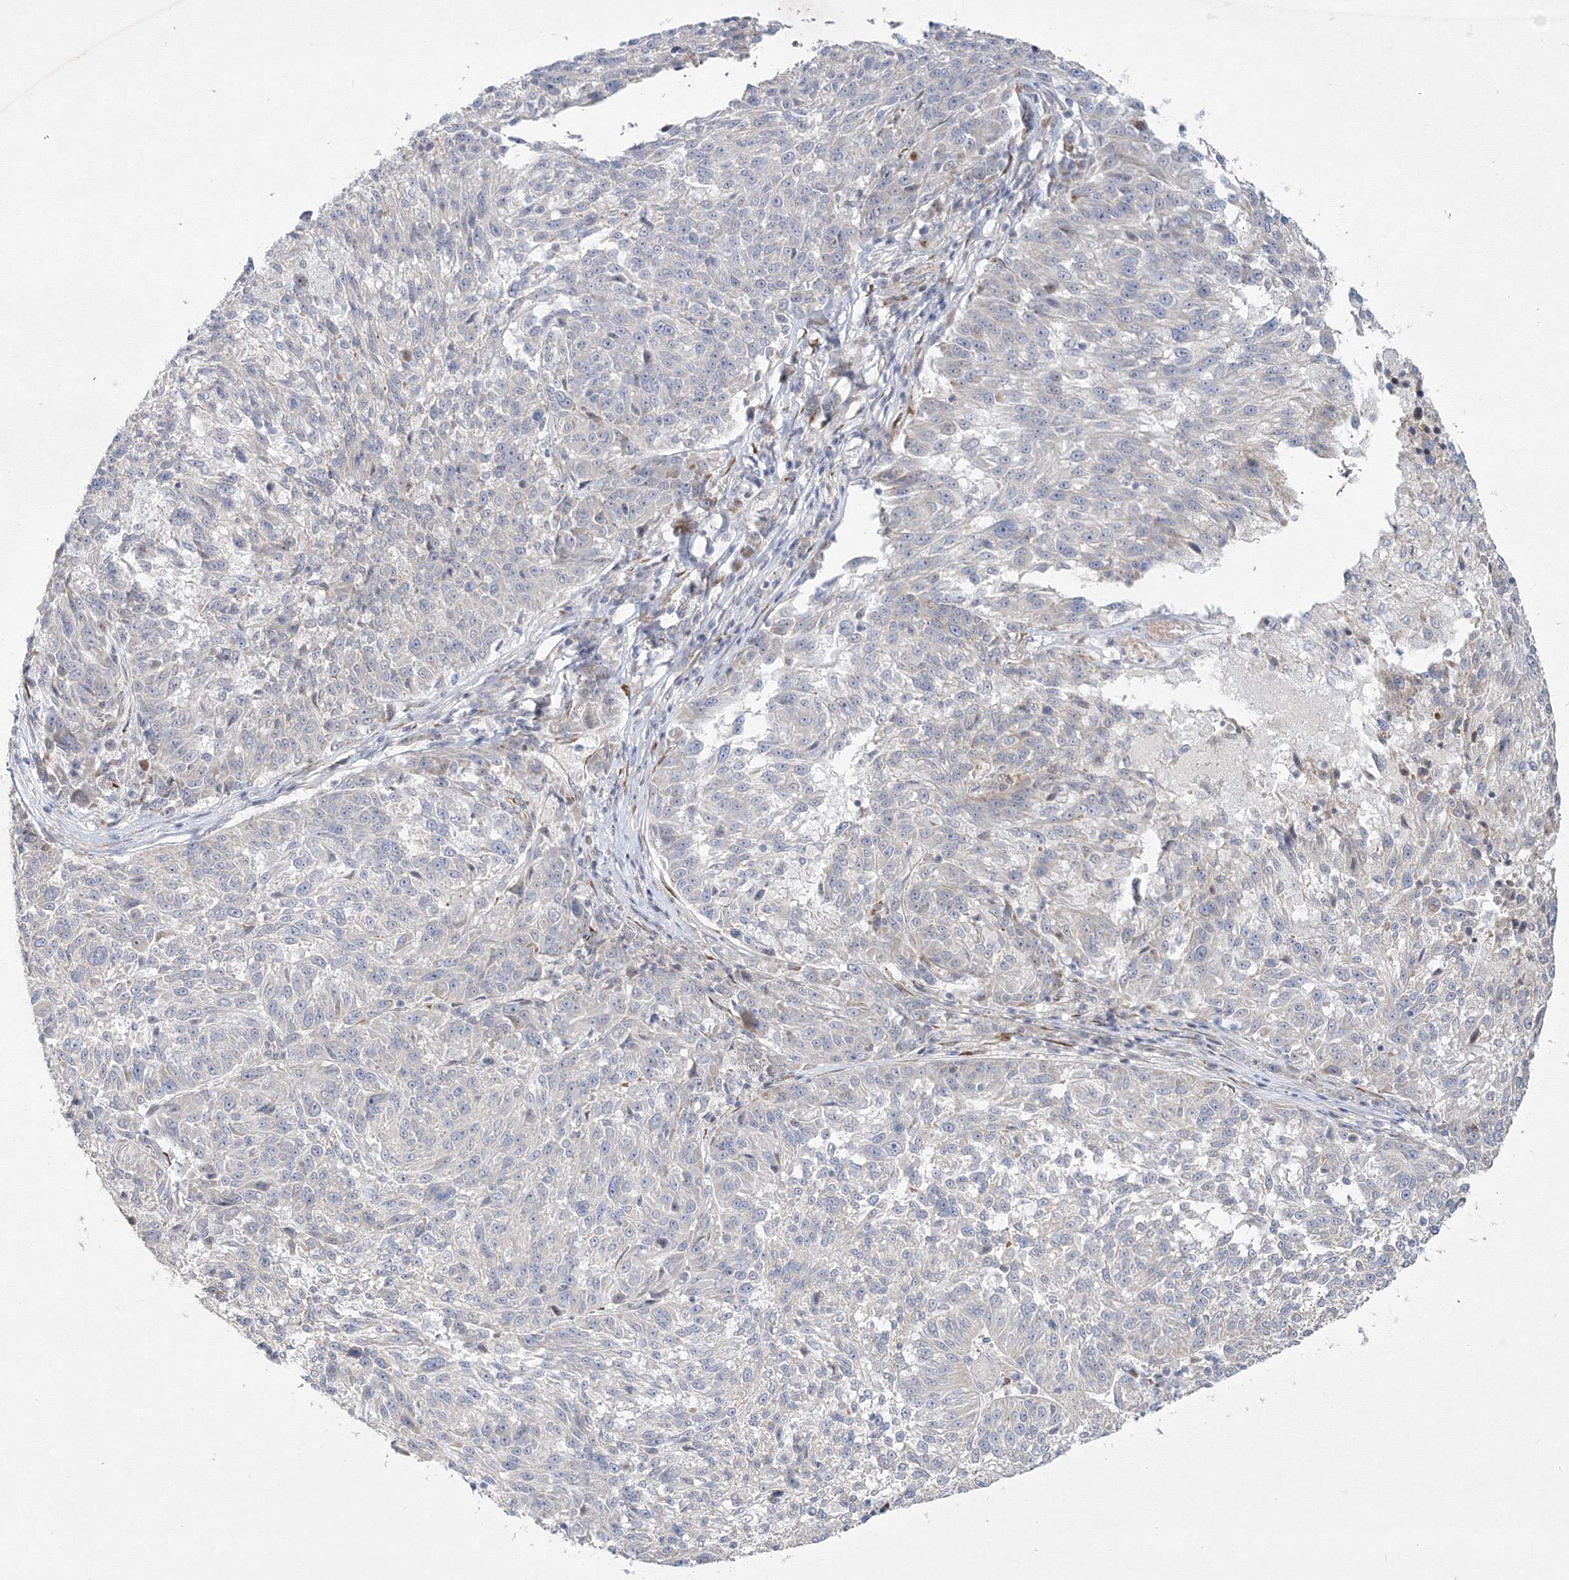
{"staining": {"intensity": "weak", "quantity": "<25%", "location": "cytoplasmic/membranous"}, "tissue": "melanoma", "cell_type": "Tumor cells", "image_type": "cancer", "snomed": [{"axis": "morphology", "description": "Malignant melanoma, NOS"}, {"axis": "topography", "description": "Skin"}], "caption": "Immunohistochemistry (IHC) micrograph of malignant melanoma stained for a protein (brown), which reveals no staining in tumor cells. (DAB (3,3'-diaminobenzidine) immunohistochemistry (IHC) with hematoxylin counter stain).", "gene": "WDR49", "patient": {"sex": "male", "age": 53}}